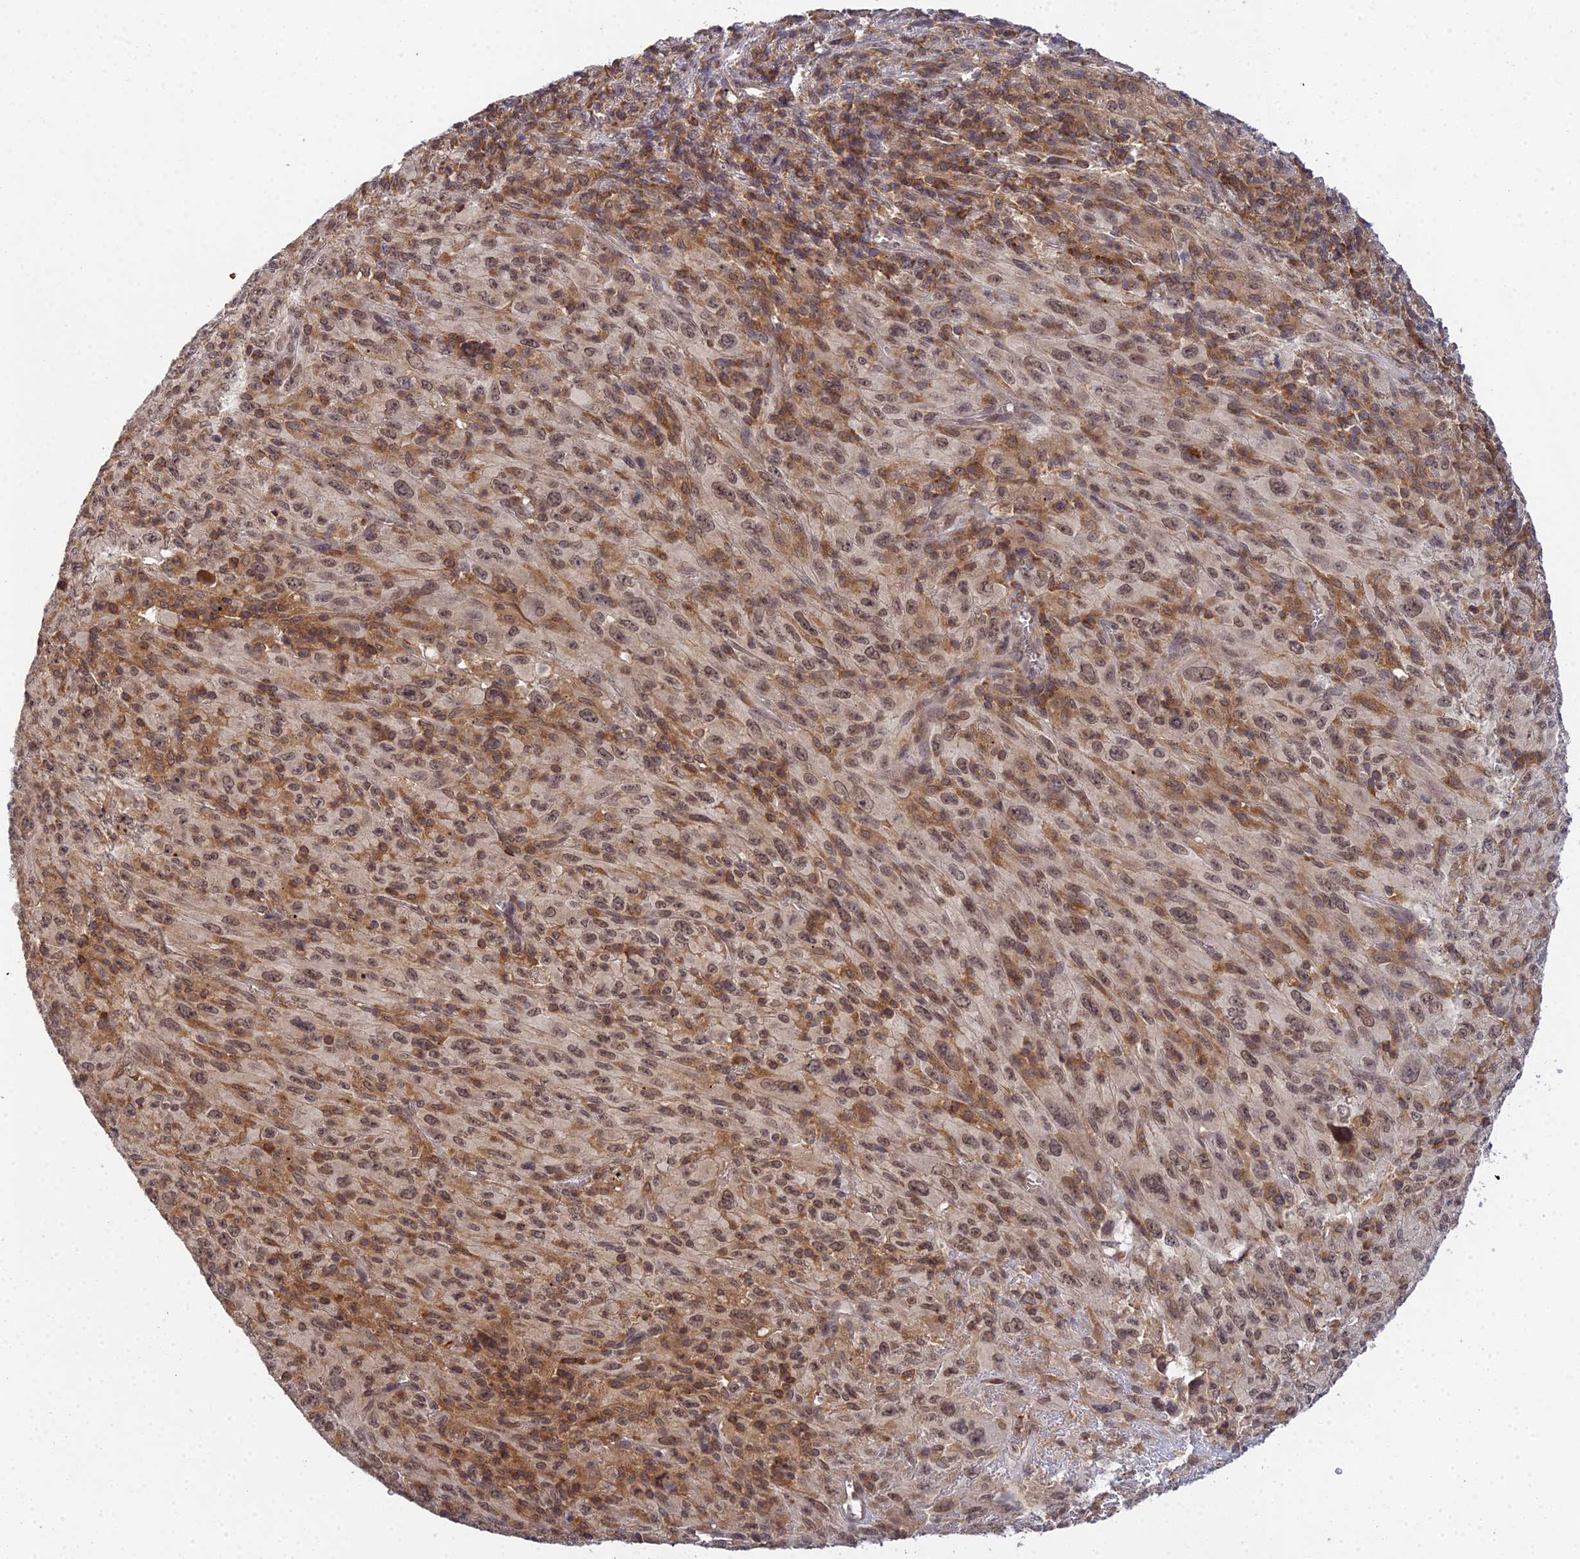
{"staining": {"intensity": "moderate", "quantity": ">75%", "location": "nuclear"}, "tissue": "melanoma", "cell_type": "Tumor cells", "image_type": "cancer", "snomed": [{"axis": "morphology", "description": "Malignant melanoma, Metastatic site"}, {"axis": "topography", "description": "Skin"}], "caption": "This is a histology image of IHC staining of malignant melanoma (metastatic site), which shows moderate expression in the nuclear of tumor cells.", "gene": "TPRX1", "patient": {"sex": "female", "age": 56}}